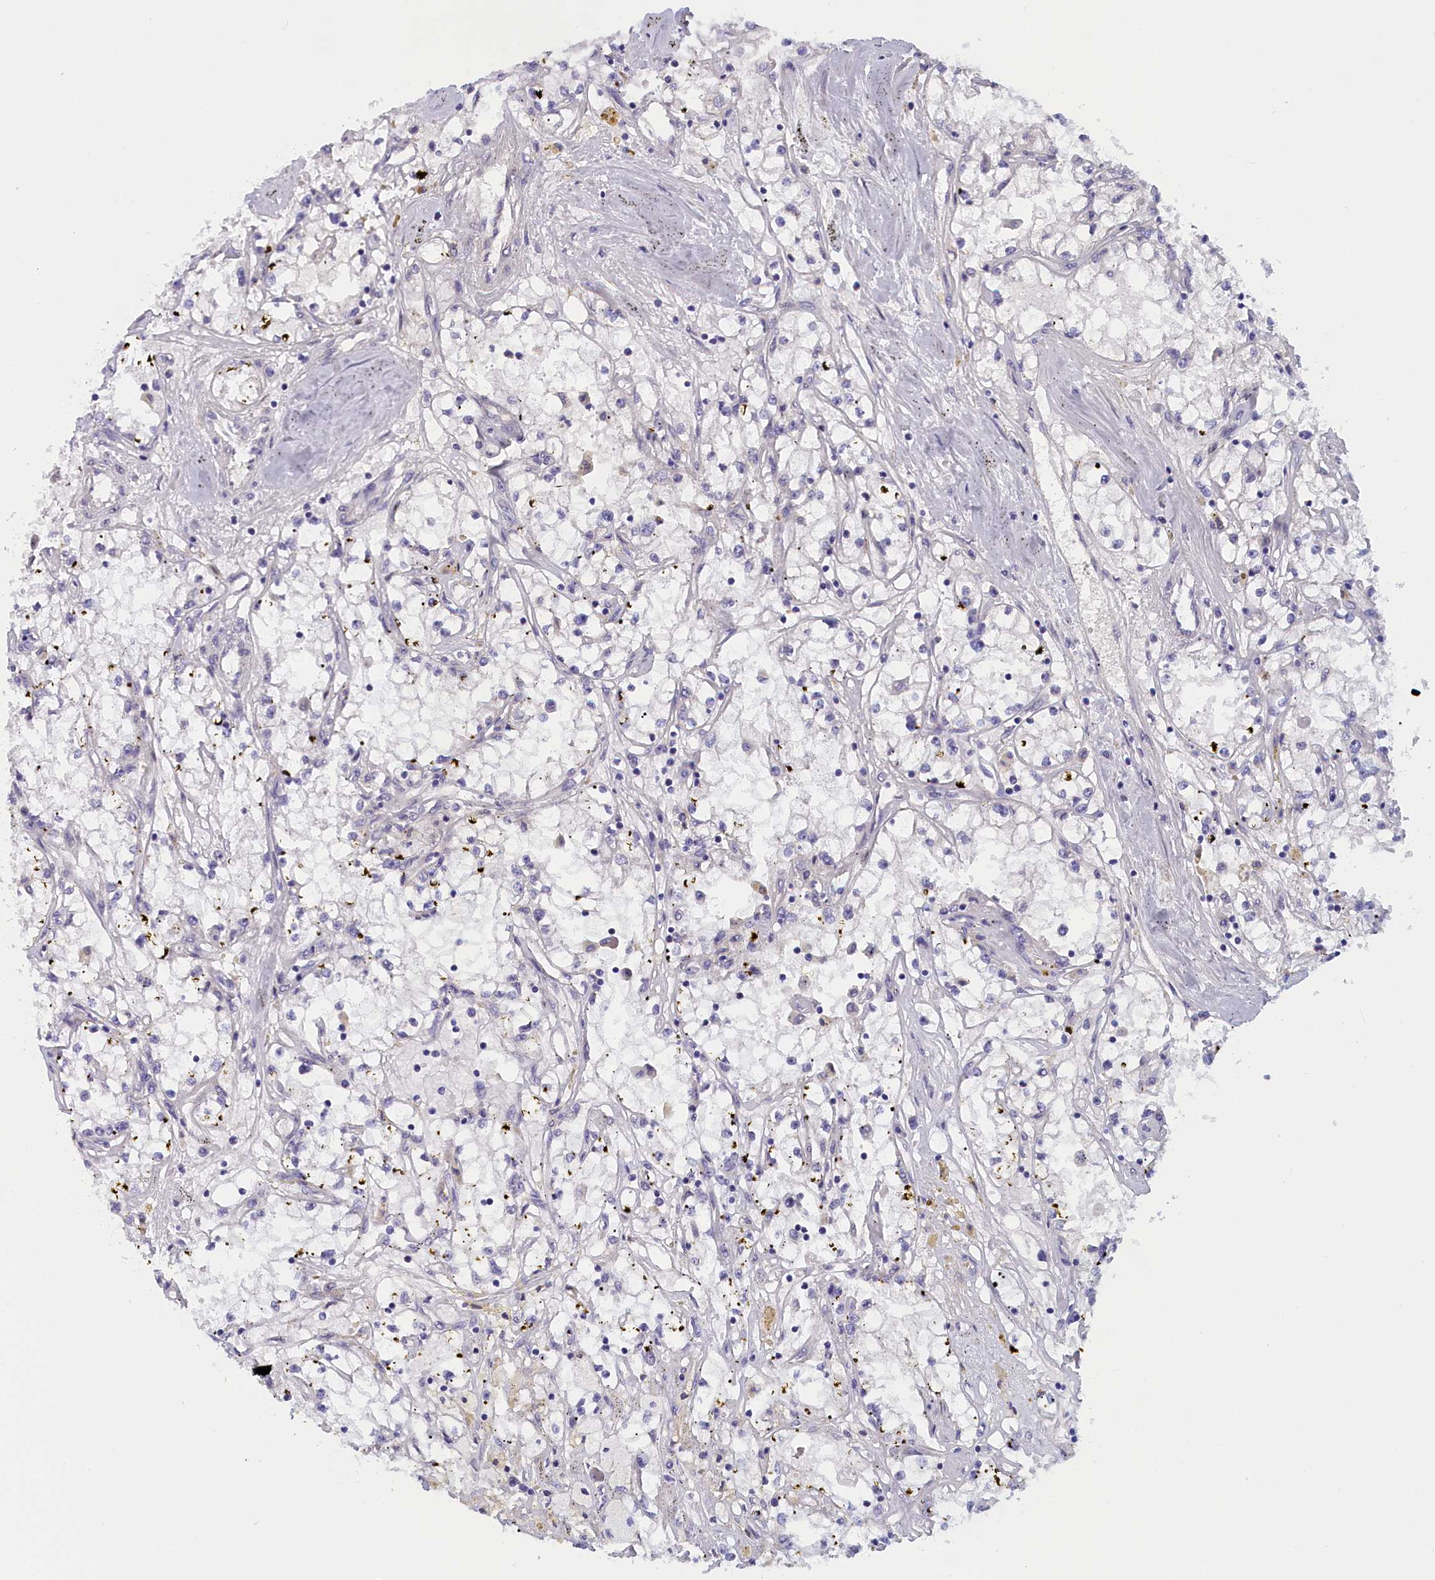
{"staining": {"intensity": "negative", "quantity": "none", "location": "none"}, "tissue": "renal cancer", "cell_type": "Tumor cells", "image_type": "cancer", "snomed": [{"axis": "morphology", "description": "Adenocarcinoma, NOS"}, {"axis": "topography", "description": "Kidney"}], "caption": "Protein analysis of renal adenocarcinoma shows no significant positivity in tumor cells.", "gene": "IGFALS", "patient": {"sex": "male", "age": 56}}